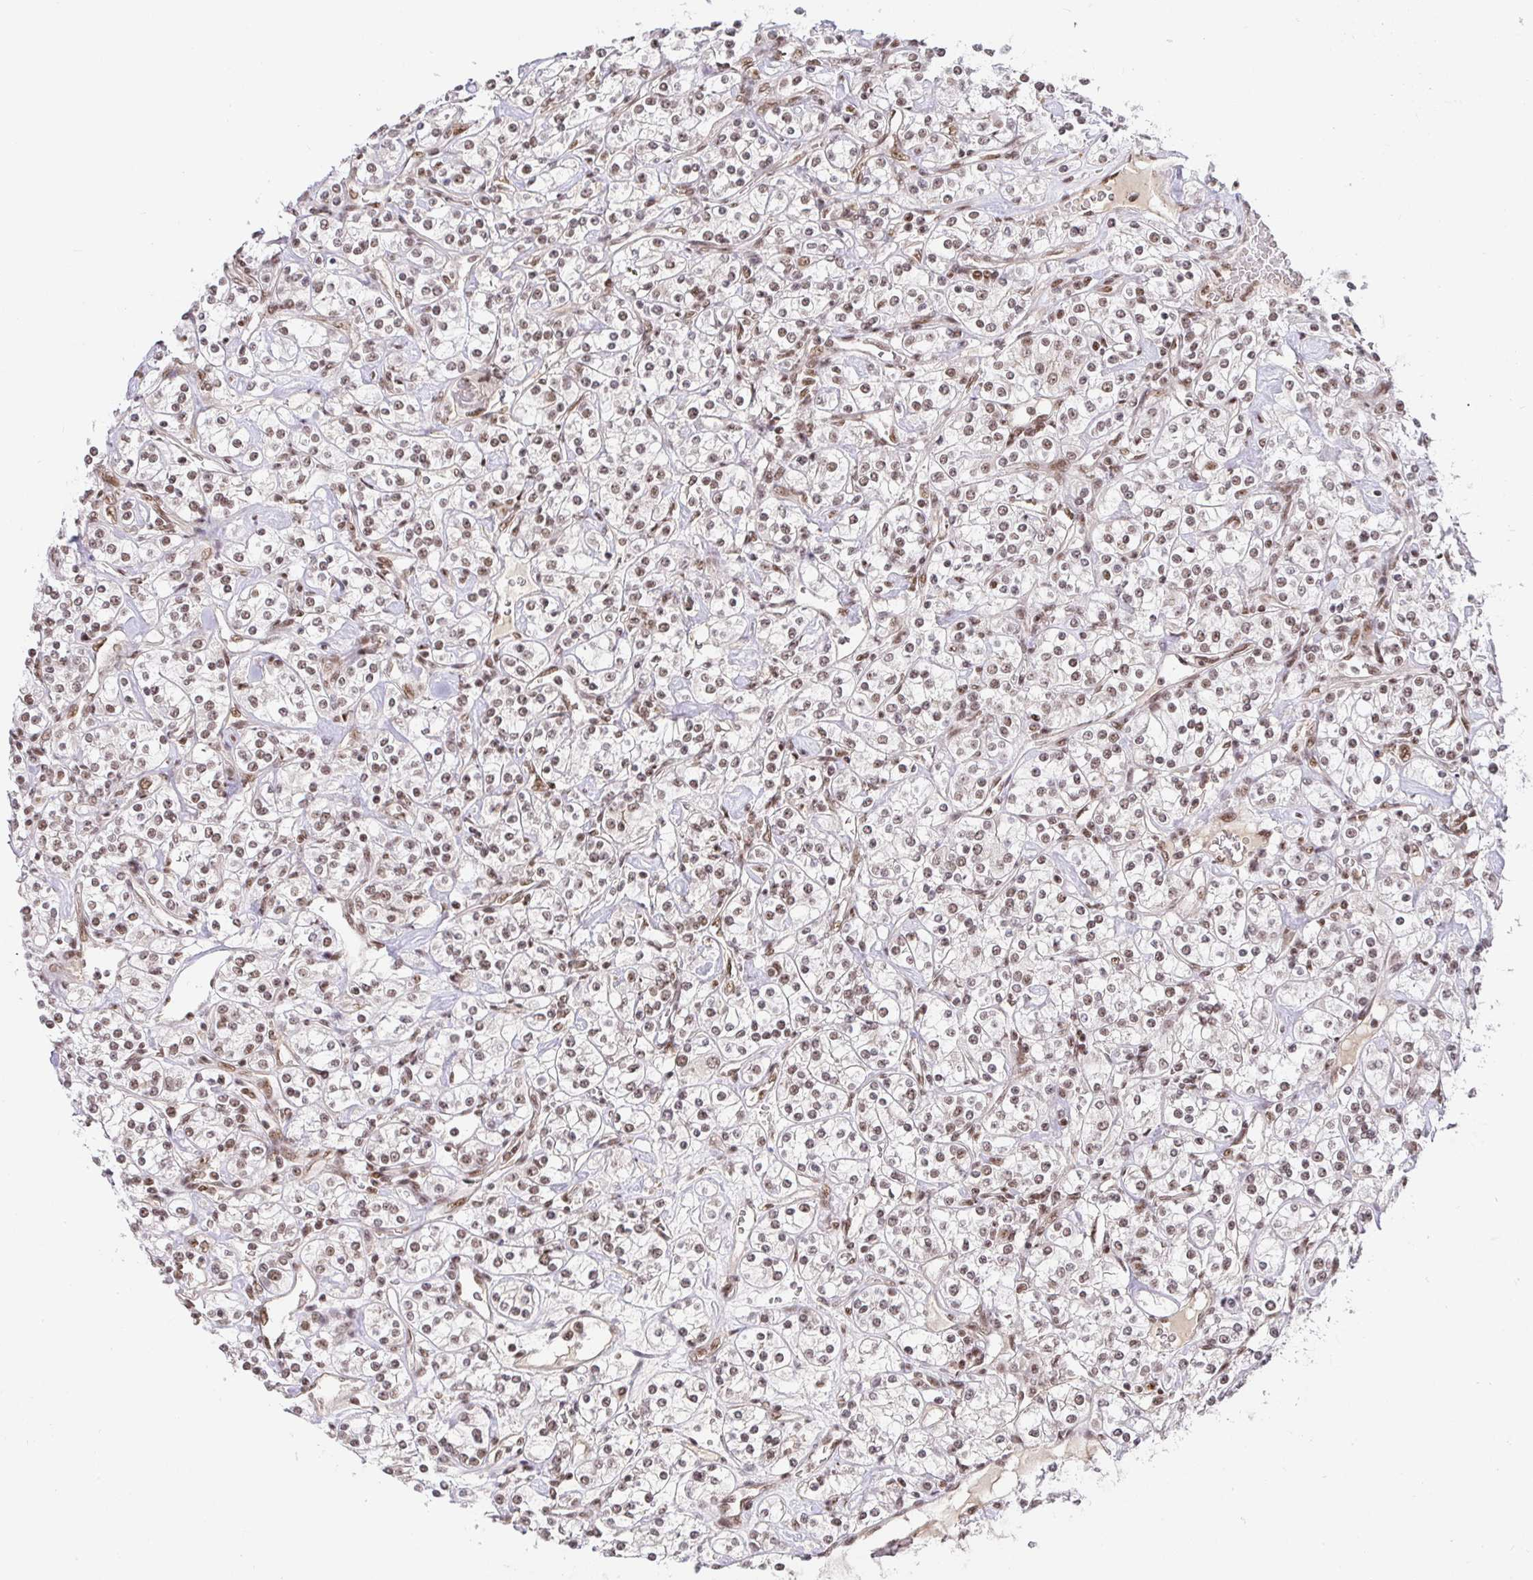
{"staining": {"intensity": "weak", "quantity": ">75%", "location": "nuclear"}, "tissue": "renal cancer", "cell_type": "Tumor cells", "image_type": "cancer", "snomed": [{"axis": "morphology", "description": "Adenocarcinoma, NOS"}, {"axis": "topography", "description": "Kidney"}], "caption": "Immunohistochemistry (IHC) photomicrograph of neoplastic tissue: human renal cancer (adenocarcinoma) stained using immunohistochemistry (IHC) exhibits low levels of weak protein expression localized specifically in the nuclear of tumor cells, appearing as a nuclear brown color.", "gene": "USF1", "patient": {"sex": "male", "age": 77}}